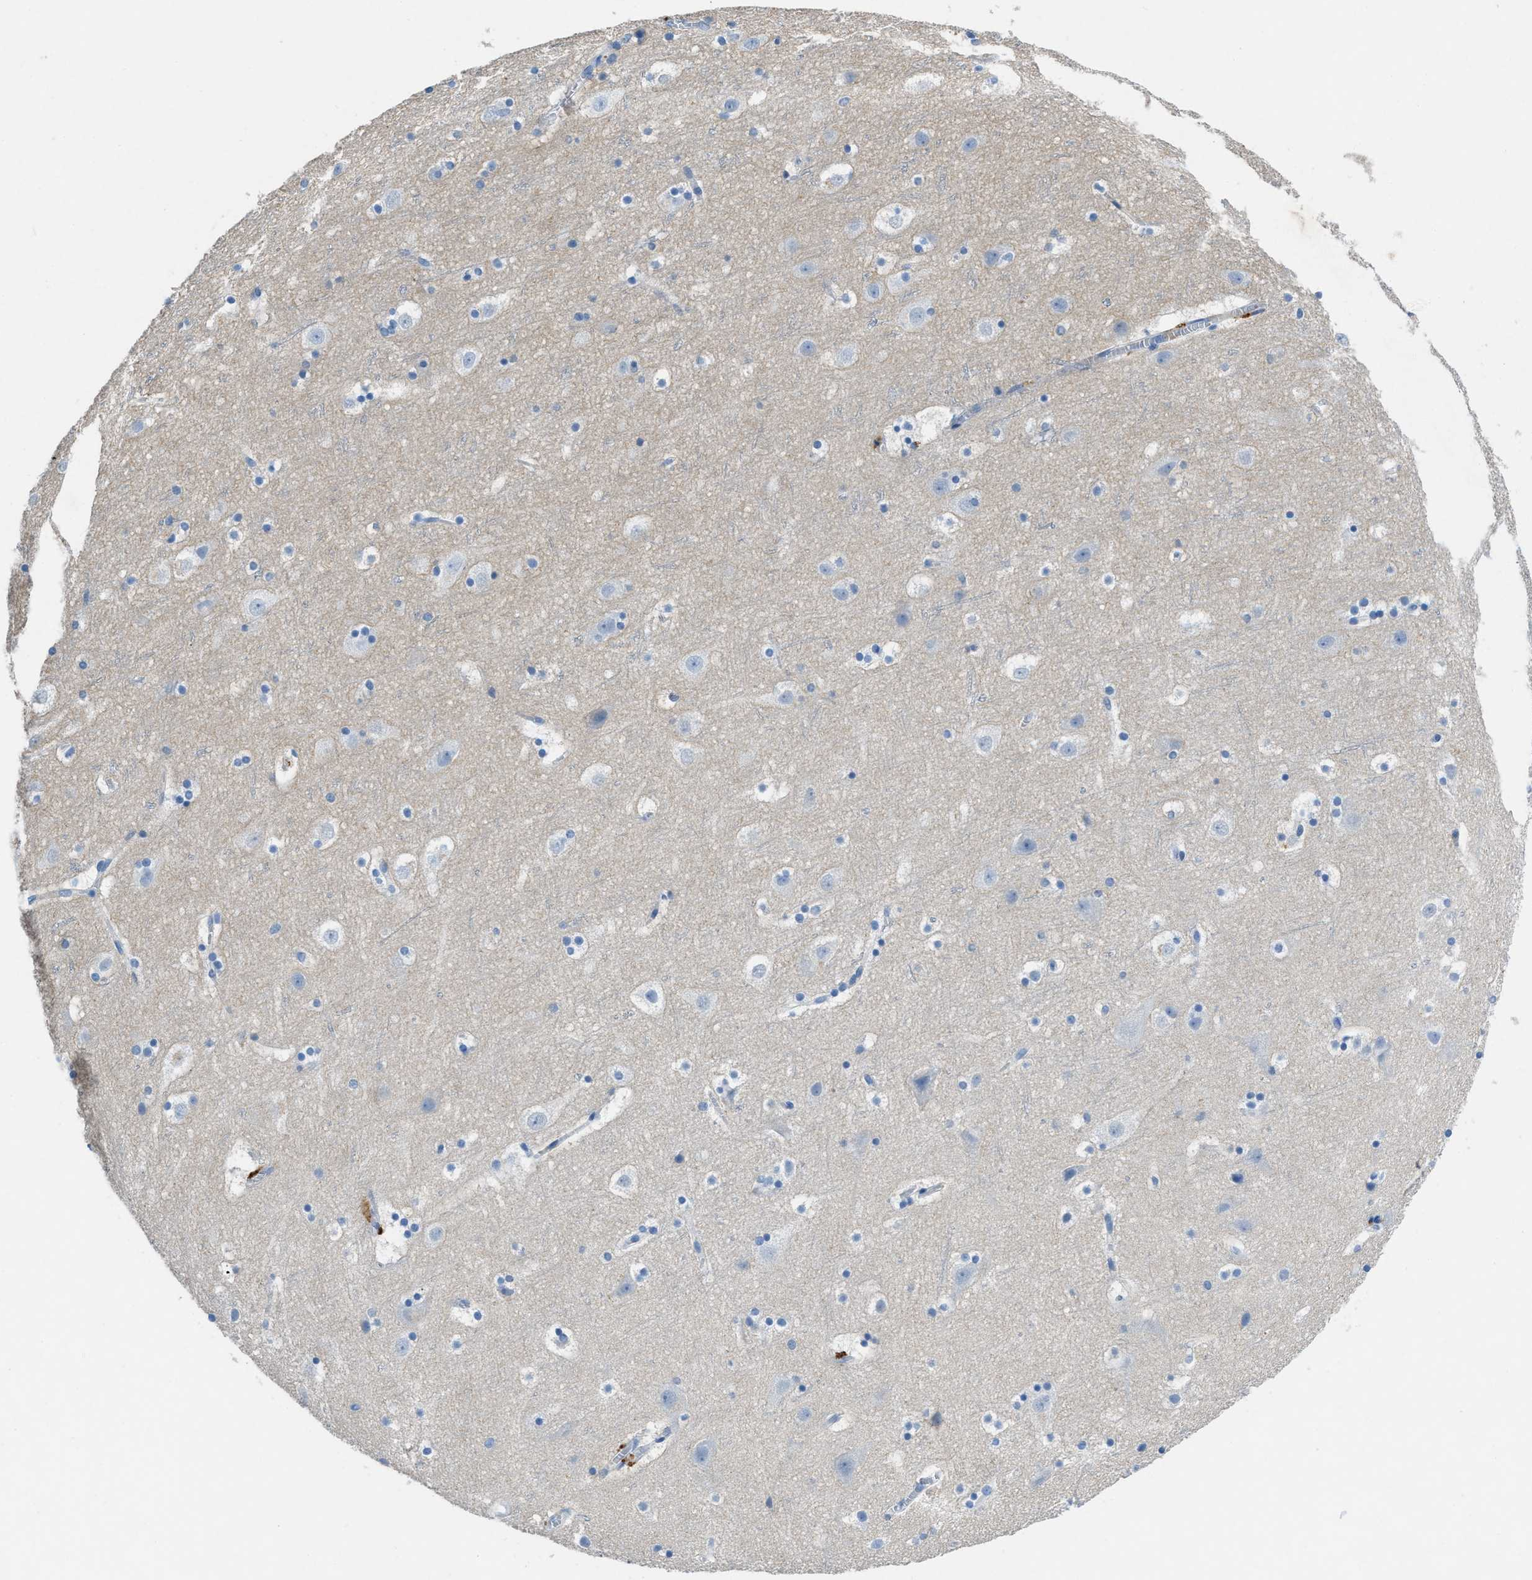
{"staining": {"intensity": "weak", "quantity": ">75%", "location": "cytoplasmic/membranous"}, "tissue": "cerebral cortex", "cell_type": "Endothelial cells", "image_type": "normal", "snomed": [{"axis": "morphology", "description": "Normal tissue, NOS"}, {"axis": "topography", "description": "Cerebral cortex"}], "caption": "The image reveals a brown stain indicating the presence of a protein in the cytoplasmic/membranous of endothelial cells in cerebral cortex.", "gene": "SPEG", "patient": {"sex": "male", "age": 45}}